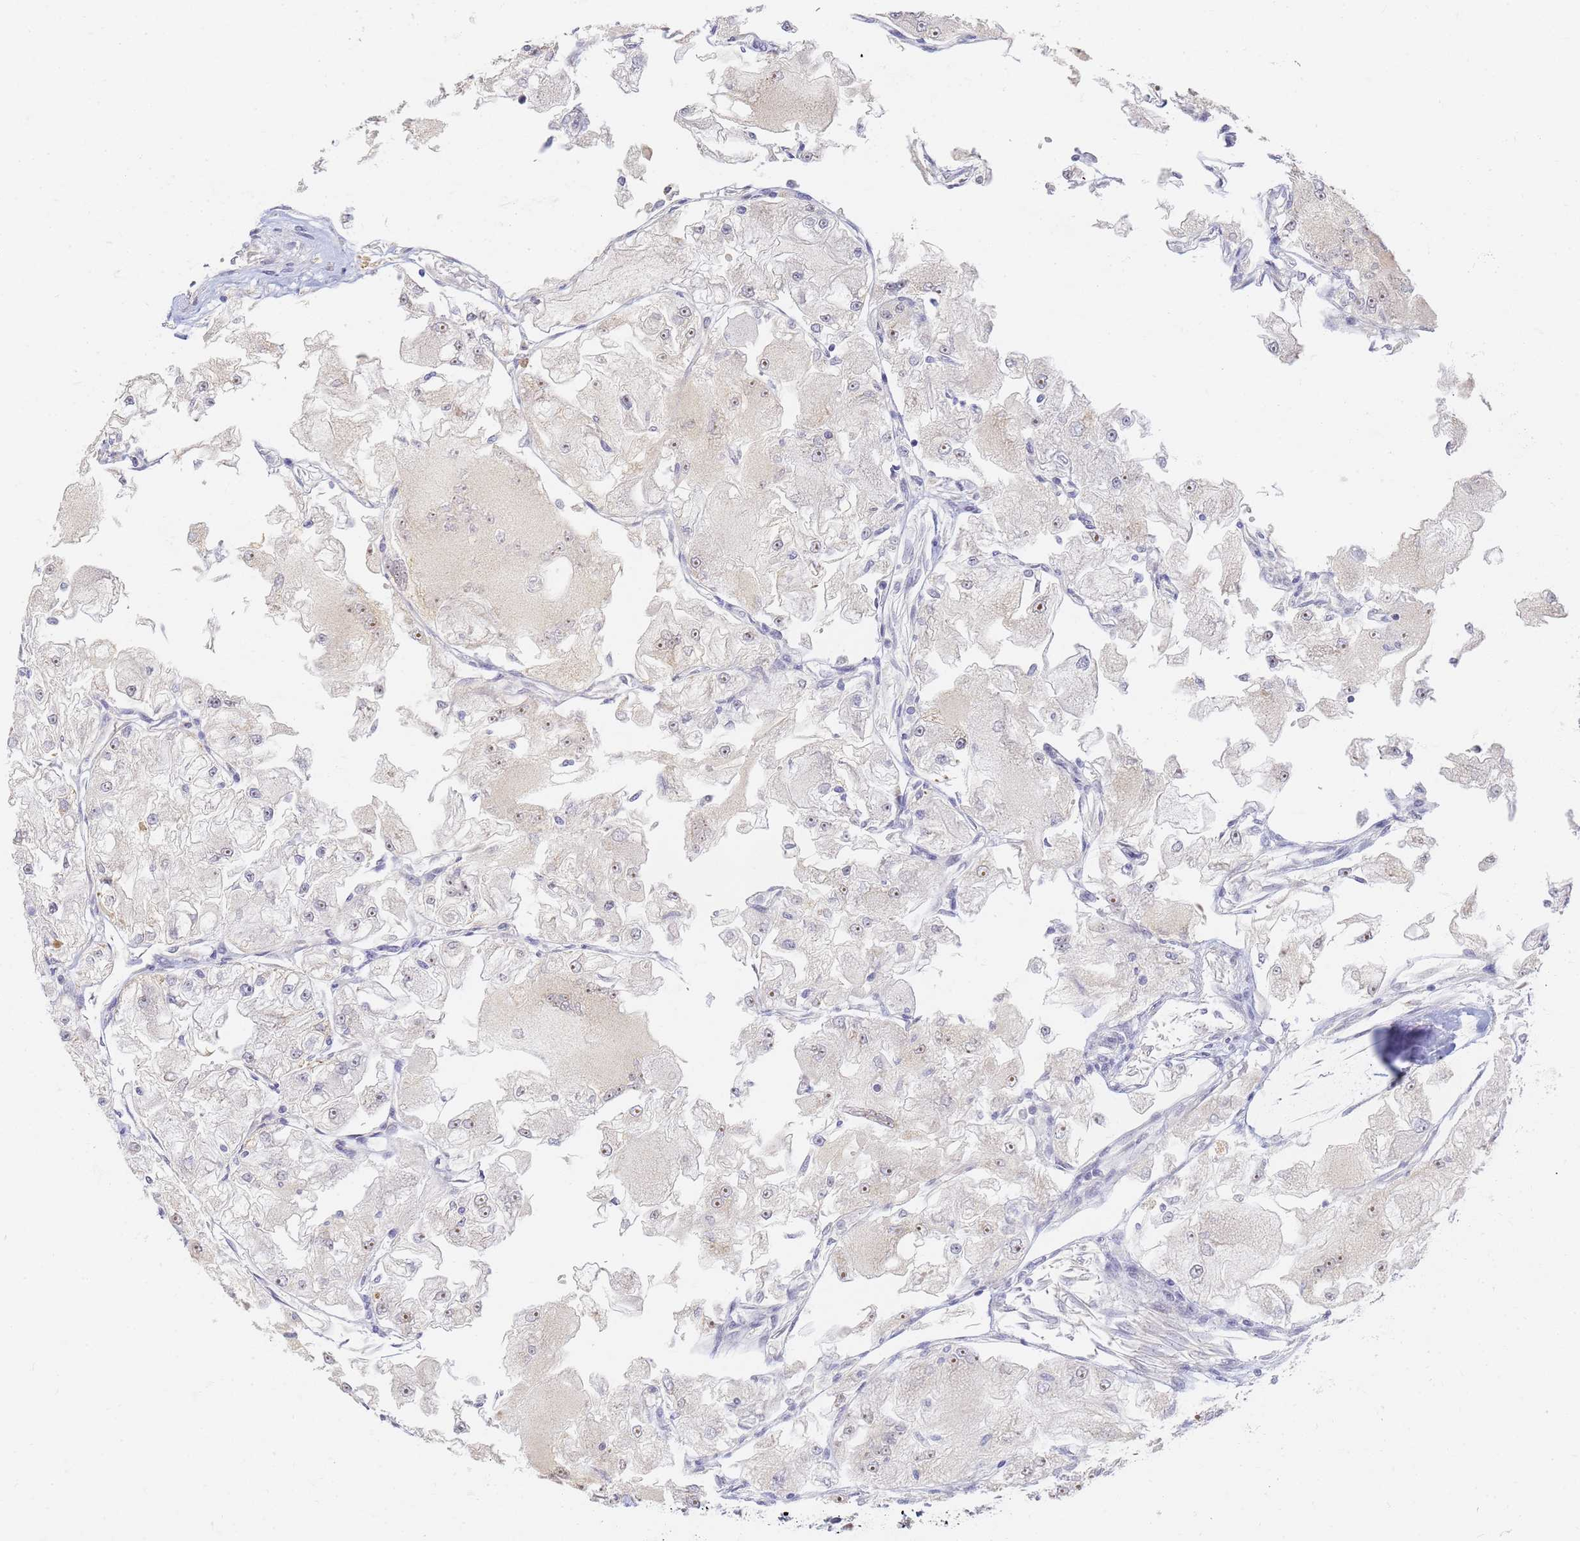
{"staining": {"intensity": "negative", "quantity": "none", "location": "none"}, "tissue": "renal cancer", "cell_type": "Tumor cells", "image_type": "cancer", "snomed": [{"axis": "morphology", "description": "Adenocarcinoma, NOS"}, {"axis": "topography", "description": "Kidney"}], "caption": "Immunohistochemistry (IHC) of human renal adenocarcinoma demonstrates no expression in tumor cells.", "gene": "UTP23", "patient": {"sex": "female", "age": 72}}